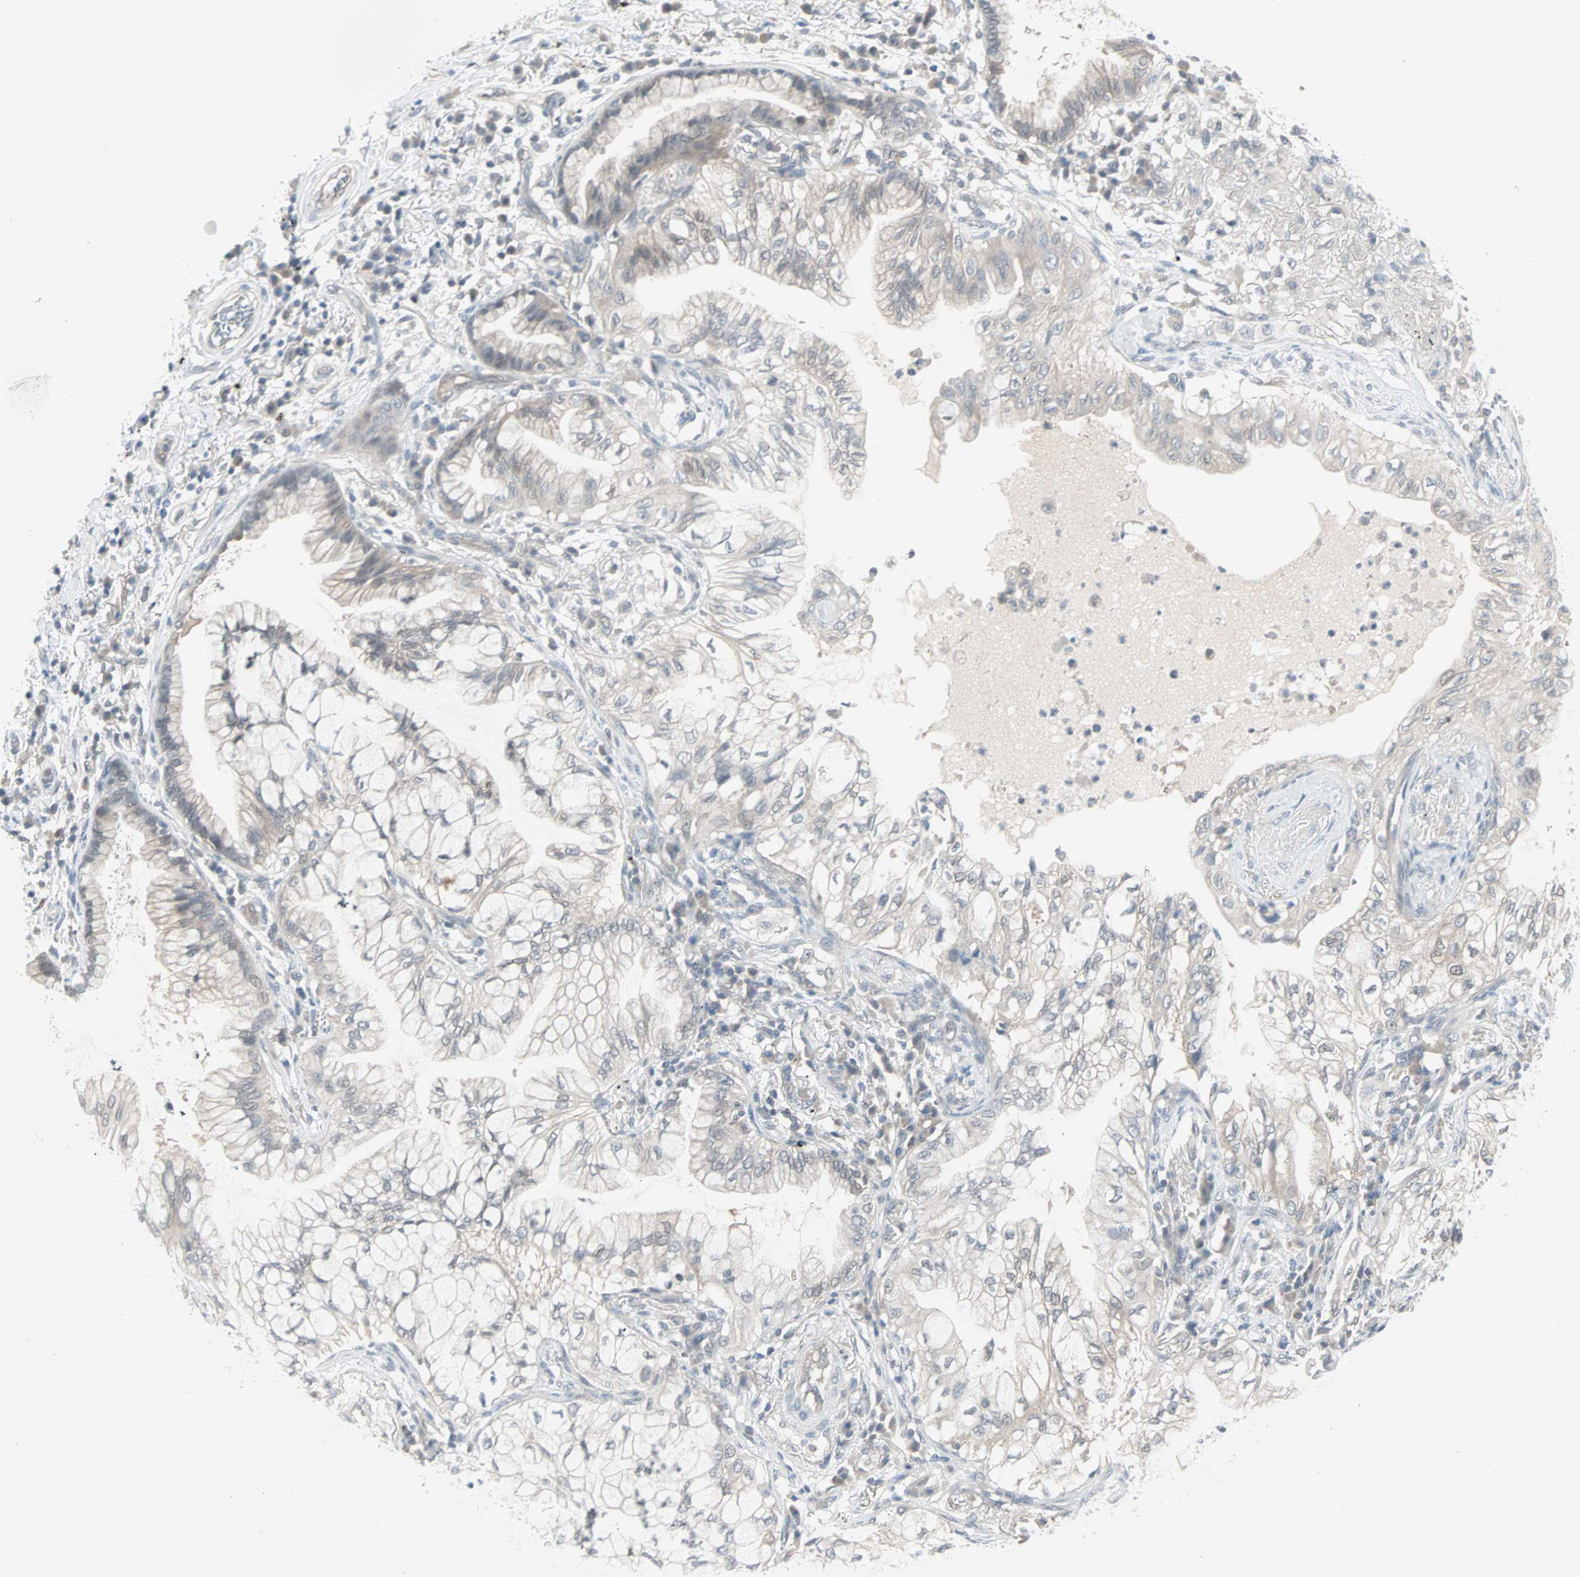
{"staining": {"intensity": "weak", "quantity": "<25%", "location": "cytoplasmic/membranous"}, "tissue": "lung cancer", "cell_type": "Tumor cells", "image_type": "cancer", "snomed": [{"axis": "morphology", "description": "Adenocarcinoma, NOS"}, {"axis": "topography", "description": "Lung"}], "caption": "This is a micrograph of immunohistochemistry staining of lung adenocarcinoma, which shows no staining in tumor cells. (DAB (3,3'-diaminobenzidine) immunohistochemistry (IHC) visualized using brightfield microscopy, high magnification).", "gene": "PTPA", "patient": {"sex": "female", "age": 70}}